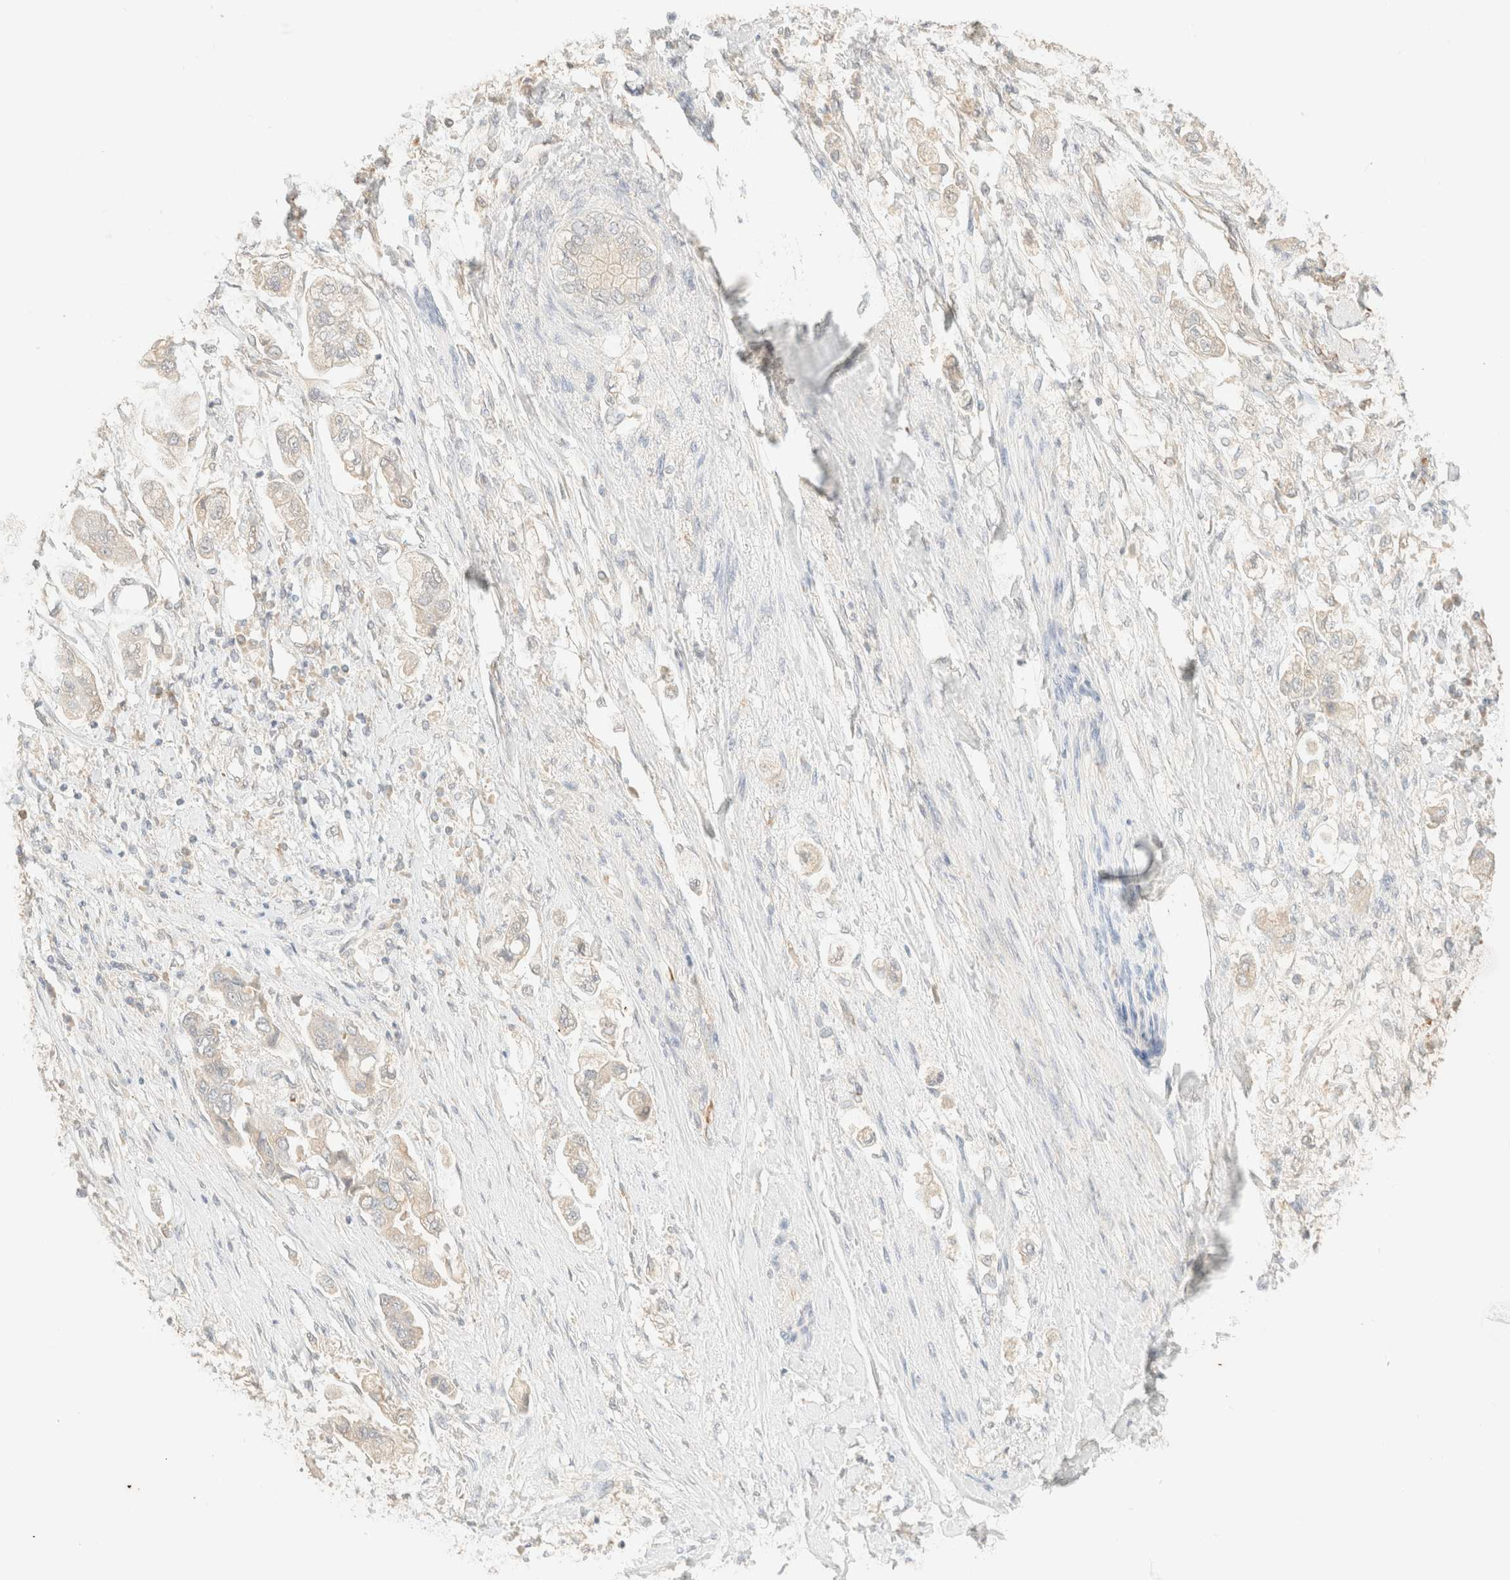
{"staining": {"intensity": "negative", "quantity": "none", "location": "none"}, "tissue": "stomach cancer", "cell_type": "Tumor cells", "image_type": "cancer", "snomed": [{"axis": "morphology", "description": "Adenocarcinoma, NOS"}, {"axis": "topography", "description": "Stomach"}], "caption": "This is an IHC photomicrograph of human stomach cancer. There is no staining in tumor cells.", "gene": "SPARCL1", "patient": {"sex": "male", "age": 62}}